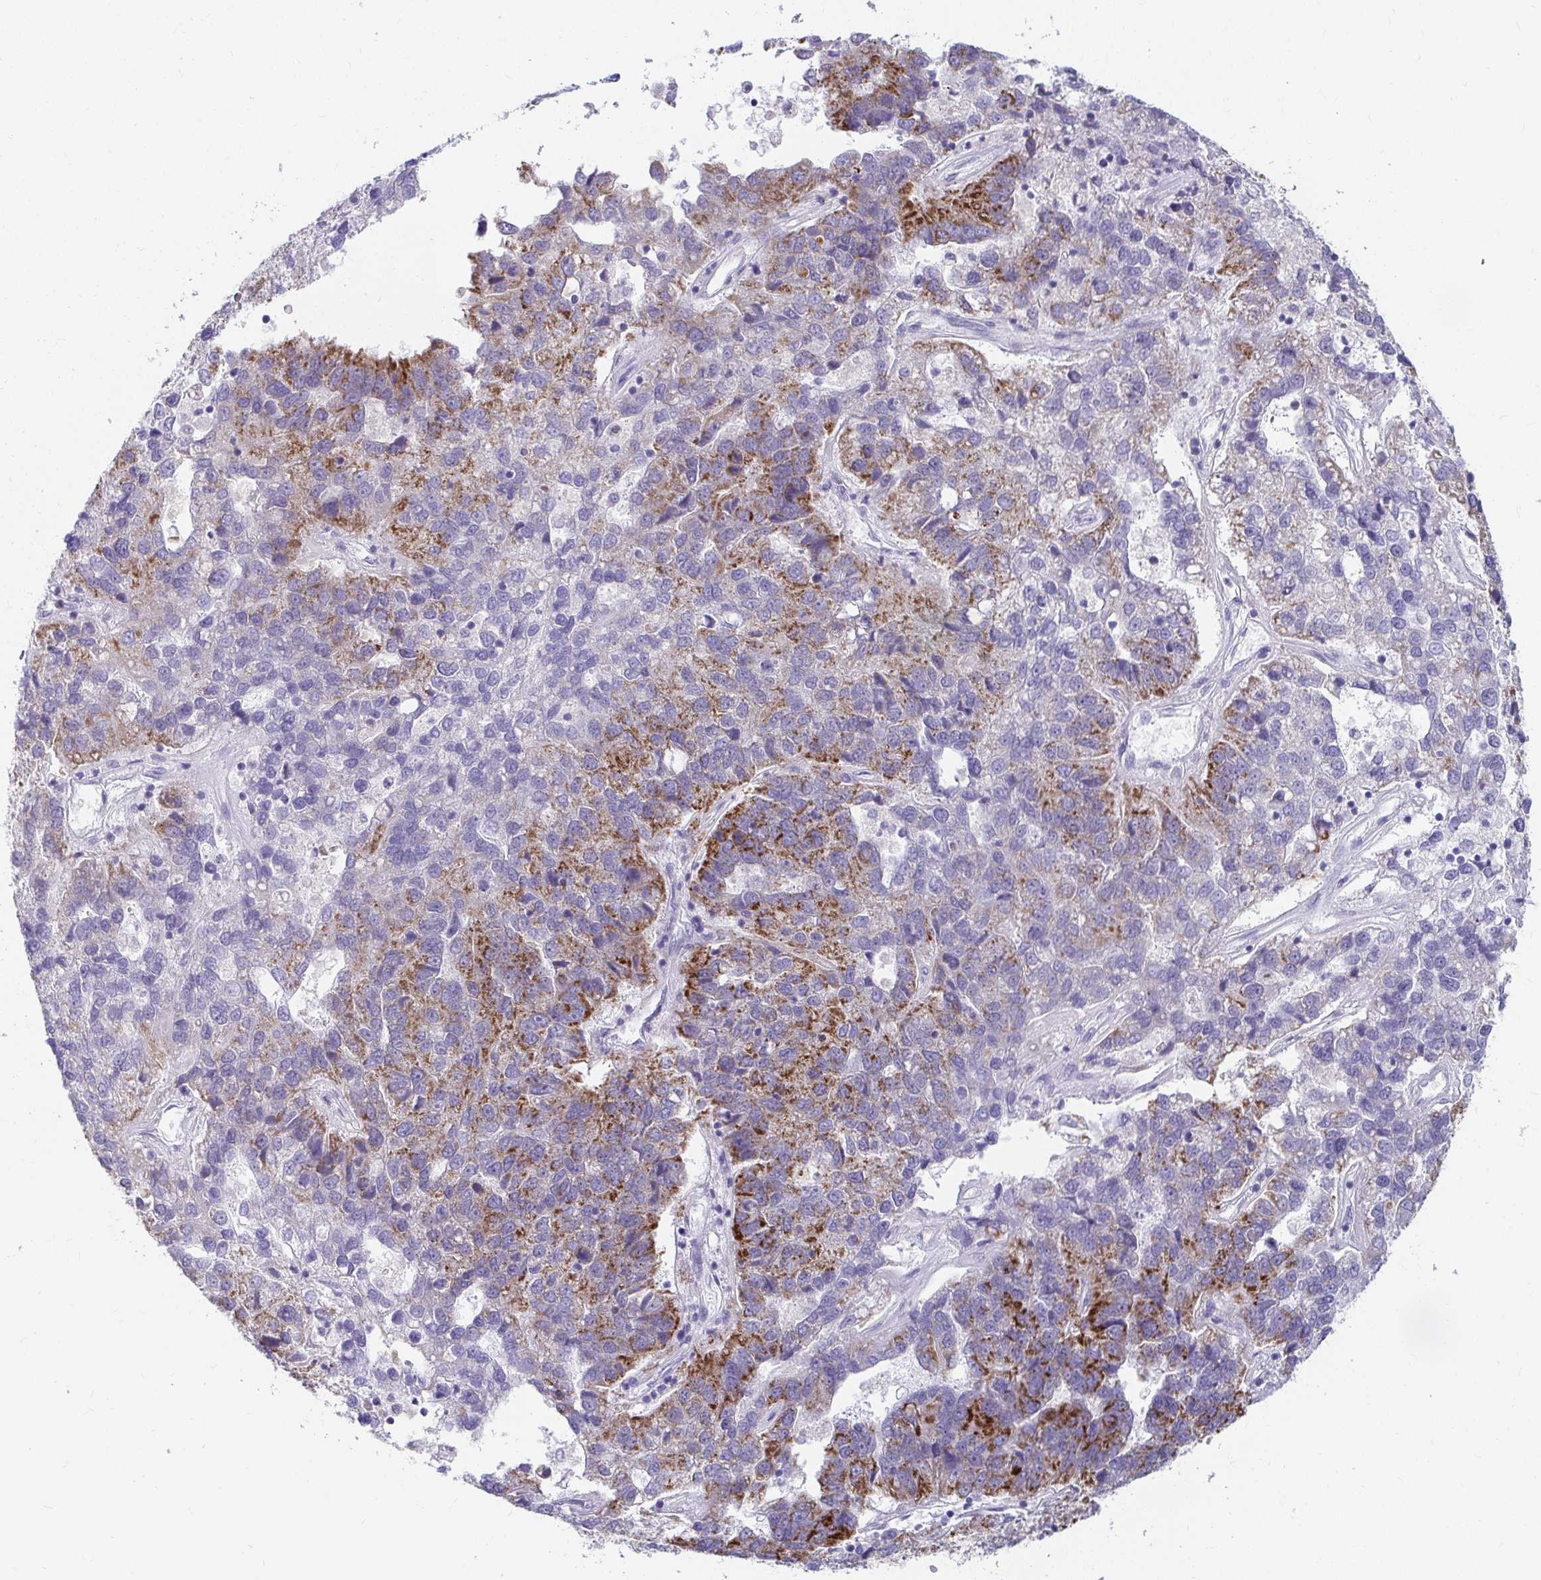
{"staining": {"intensity": "strong", "quantity": "25%-75%", "location": "cytoplasmic/membranous"}, "tissue": "pancreatic cancer", "cell_type": "Tumor cells", "image_type": "cancer", "snomed": [{"axis": "morphology", "description": "Adenocarcinoma, NOS"}, {"axis": "topography", "description": "Pancreas"}], "caption": "Strong cytoplasmic/membranous protein expression is seen in about 25%-75% of tumor cells in pancreatic cancer.", "gene": "EXOC5", "patient": {"sex": "female", "age": 61}}